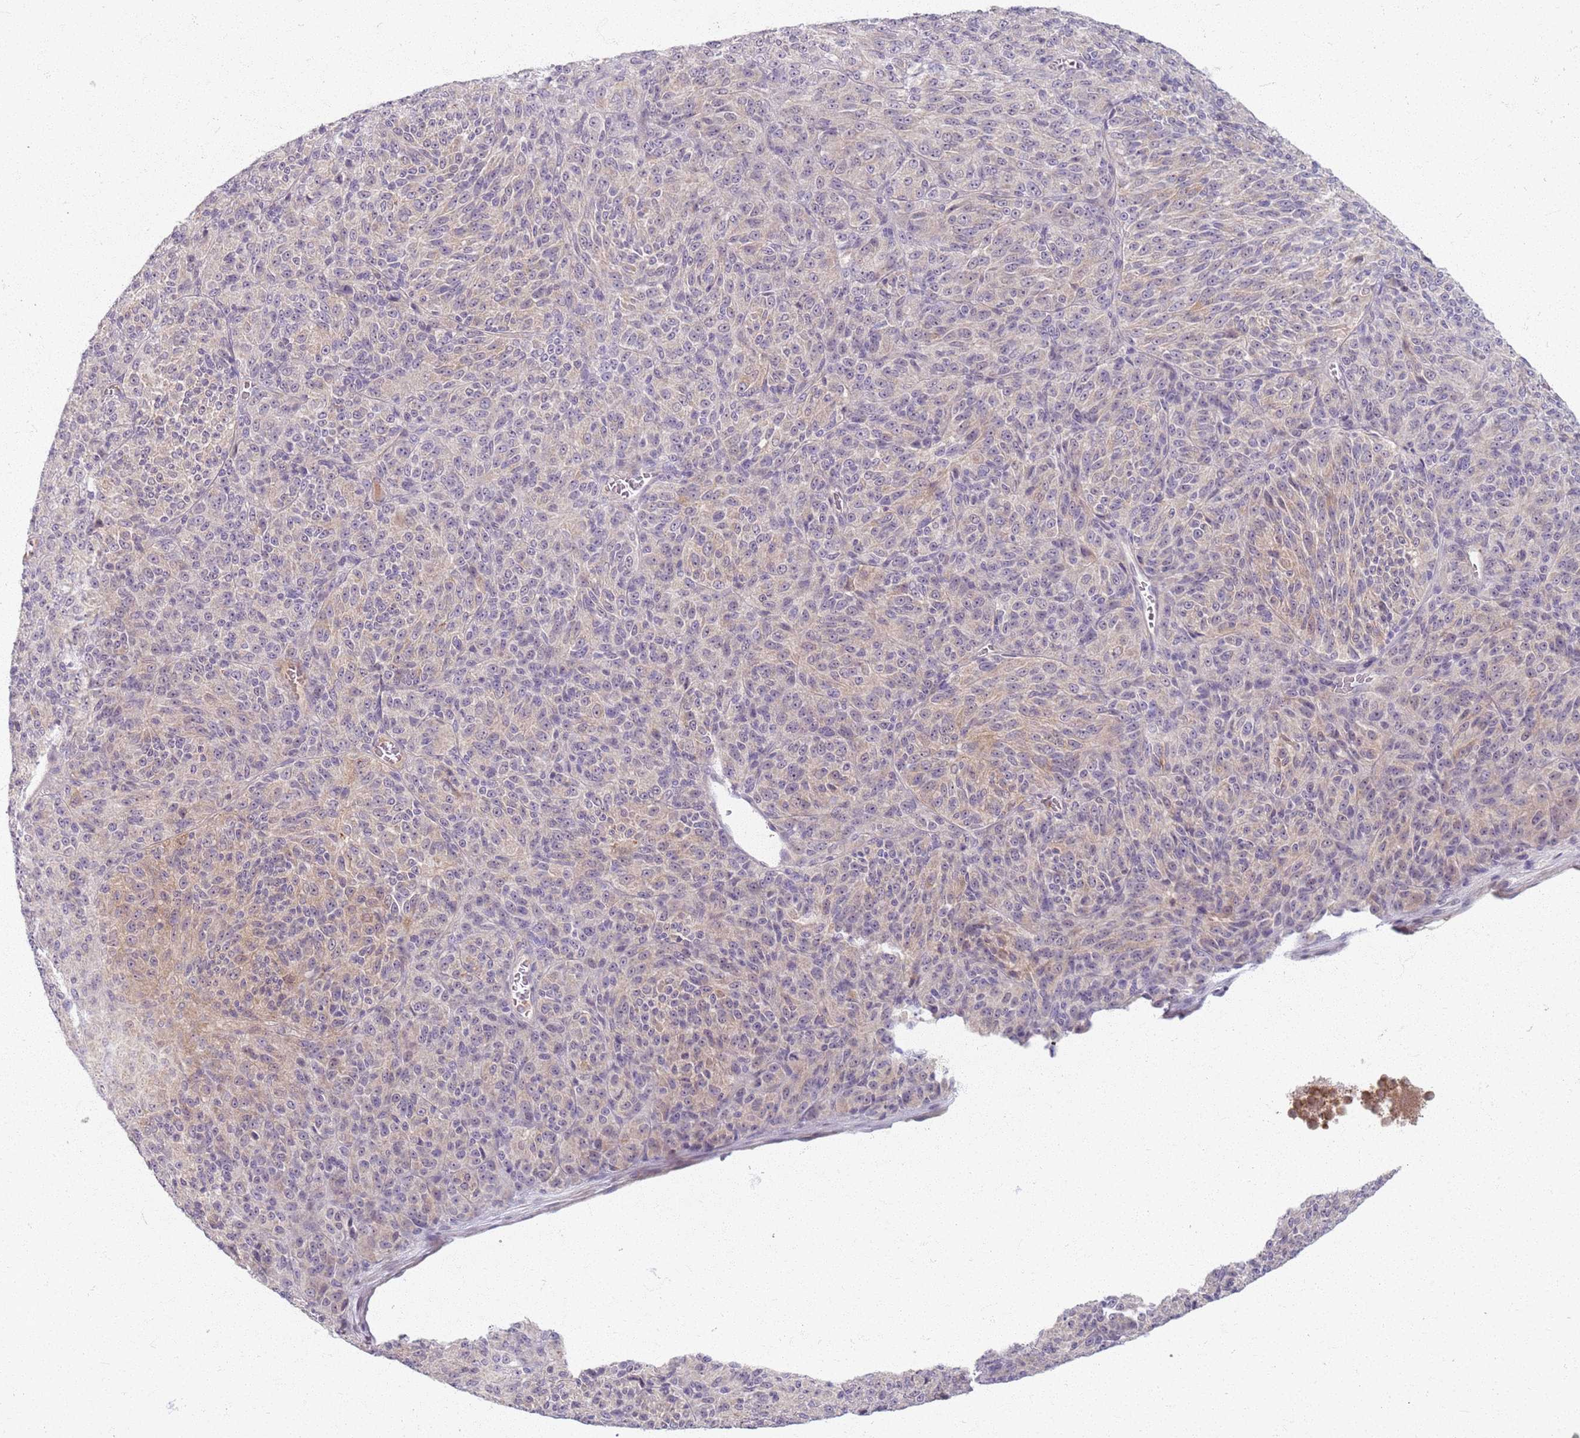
{"staining": {"intensity": "weak", "quantity": "<25%", "location": "cytoplasmic/membranous"}, "tissue": "melanoma", "cell_type": "Tumor cells", "image_type": "cancer", "snomed": [{"axis": "morphology", "description": "Malignant melanoma, Metastatic site"}, {"axis": "topography", "description": "Brain"}], "caption": "Tumor cells are negative for protein expression in human malignant melanoma (metastatic site).", "gene": "ZDHHC2", "patient": {"sex": "female", "age": 56}}